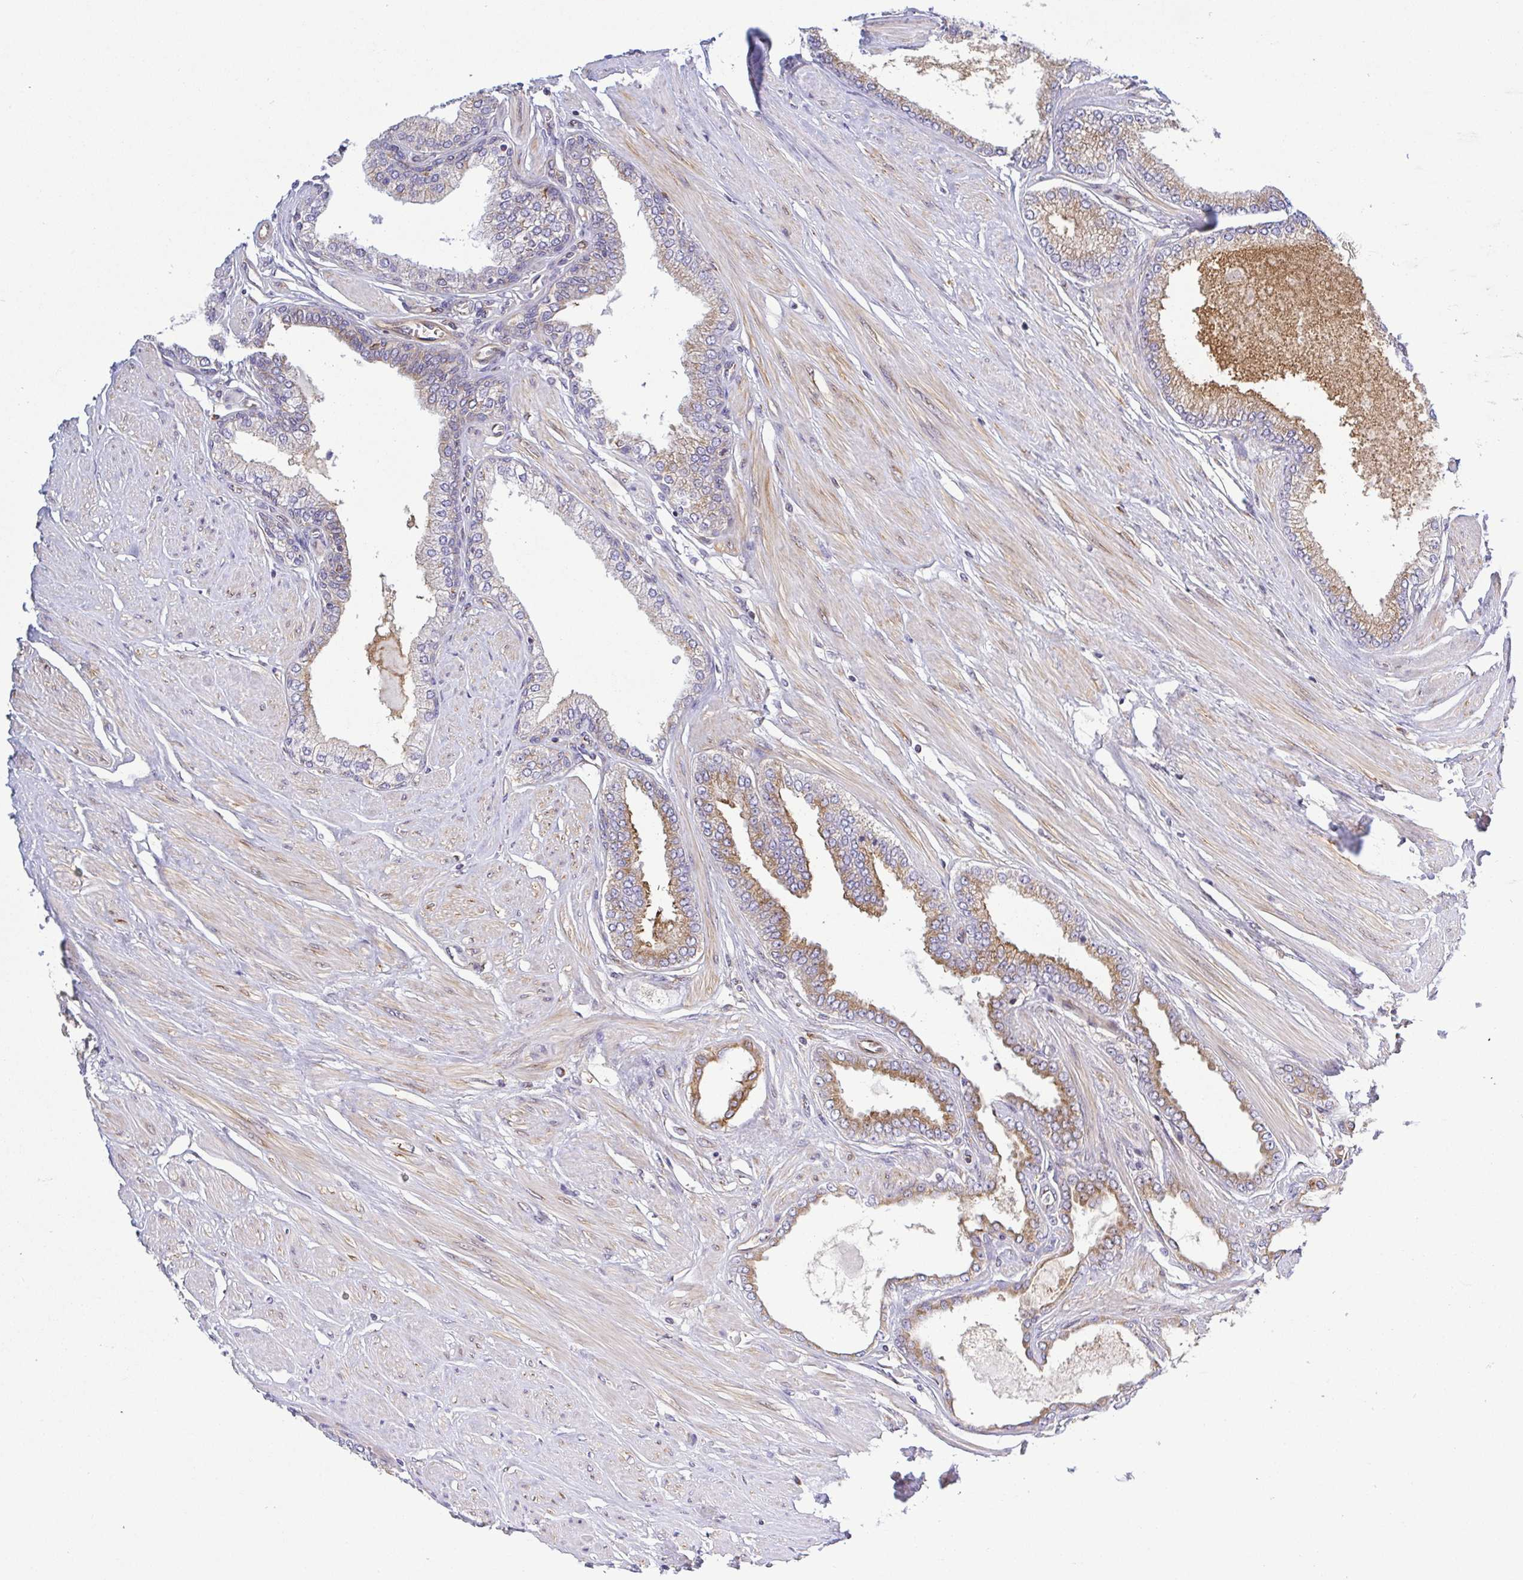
{"staining": {"intensity": "moderate", "quantity": "25%-75%", "location": "cytoplasmic/membranous"}, "tissue": "prostate cancer", "cell_type": "Tumor cells", "image_type": "cancer", "snomed": [{"axis": "morphology", "description": "Adenocarcinoma, Low grade"}, {"axis": "topography", "description": "Prostate"}], "caption": "The photomicrograph displays immunohistochemical staining of prostate cancer (adenocarcinoma (low-grade)). There is moderate cytoplasmic/membranous staining is present in about 25%-75% of tumor cells.", "gene": "KIF5B", "patient": {"sex": "male", "age": 55}}